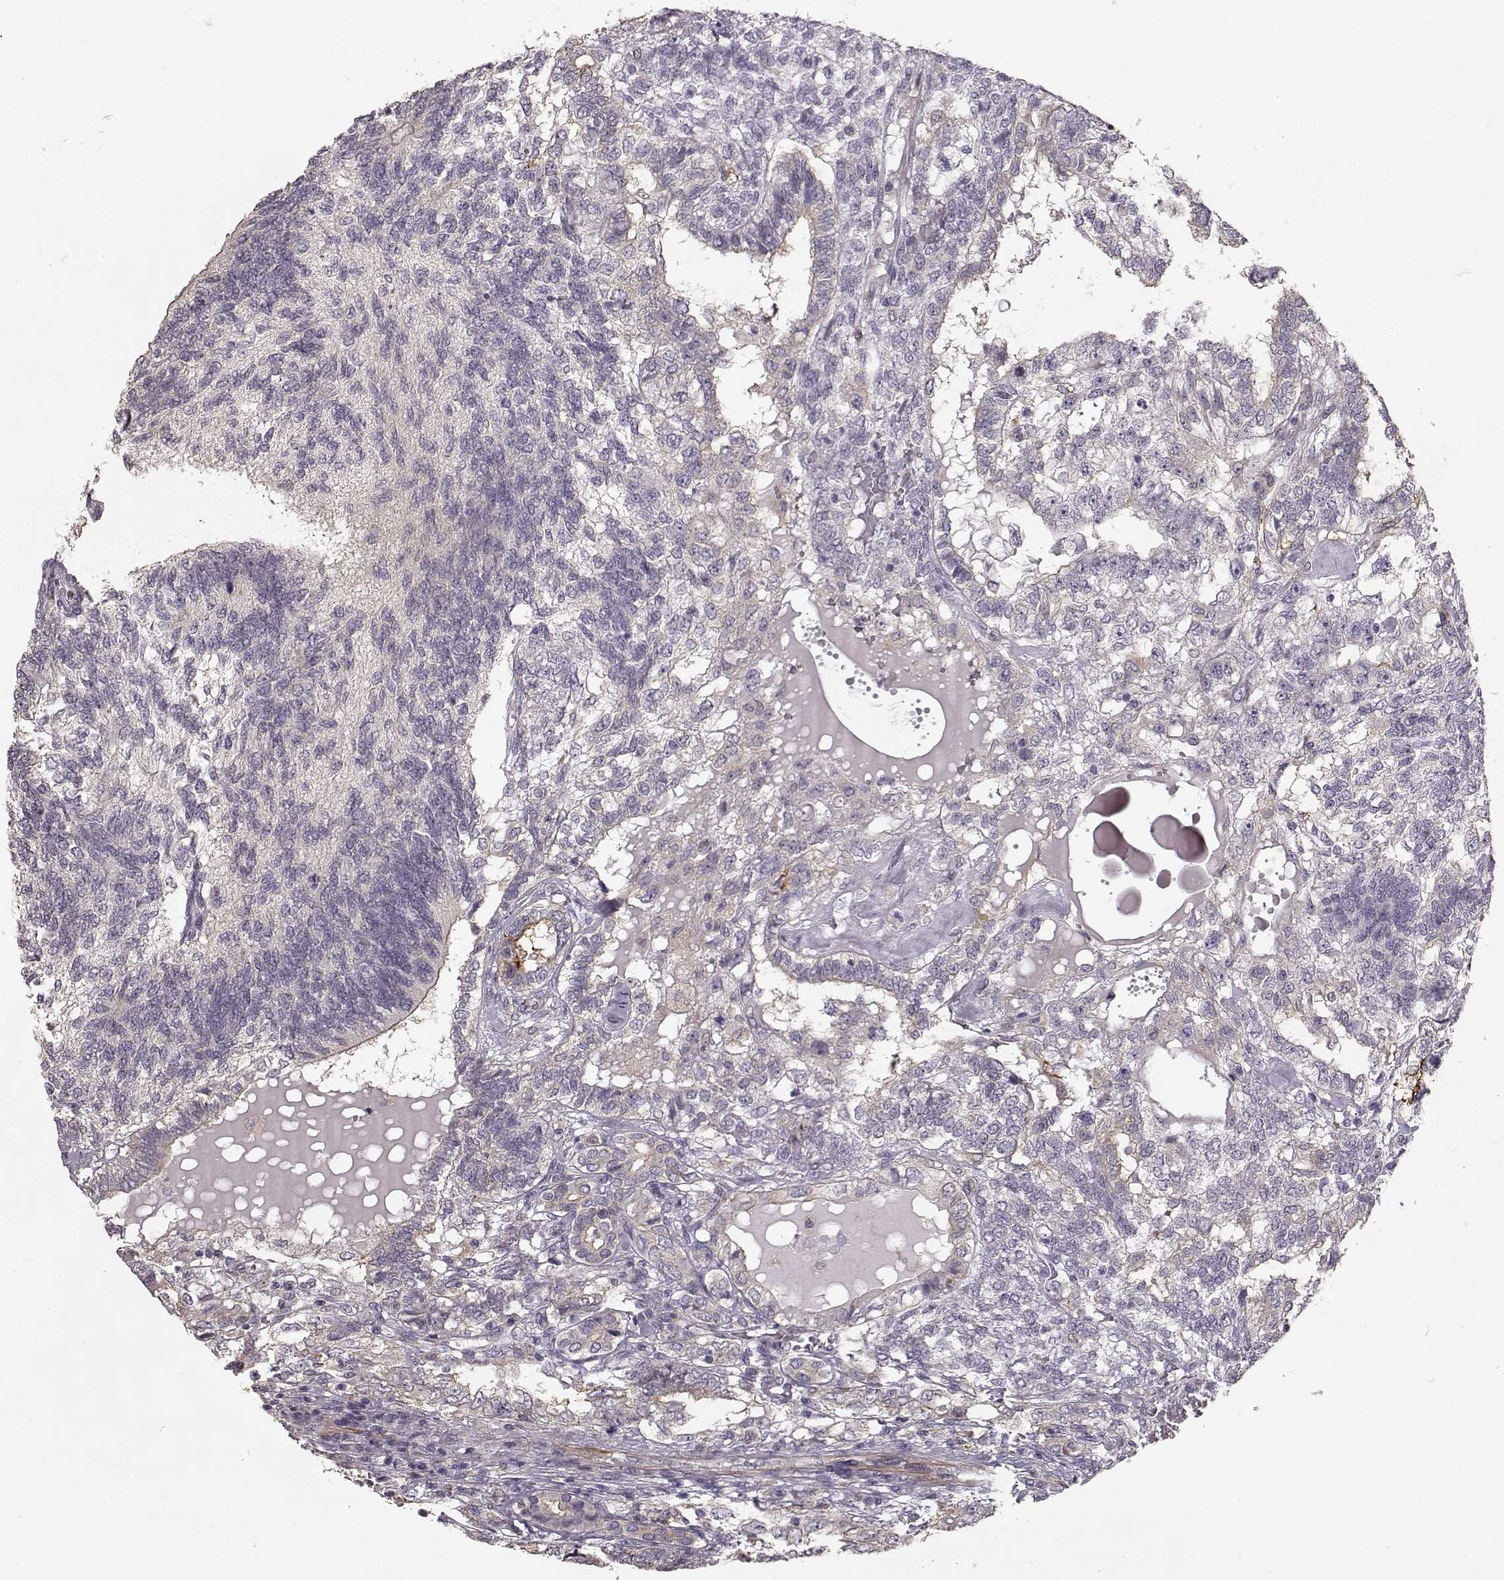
{"staining": {"intensity": "negative", "quantity": "none", "location": "none"}, "tissue": "testis cancer", "cell_type": "Tumor cells", "image_type": "cancer", "snomed": [{"axis": "morphology", "description": "Seminoma, NOS"}, {"axis": "morphology", "description": "Carcinoma, Embryonal, NOS"}, {"axis": "topography", "description": "Testis"}], "caption": "Protein analysis of embryonal carcinoma (testis) exhibits no significant expression in tumor cells.", "gene": "GPR50", "patient": {"sex": "male", "age": 41}}